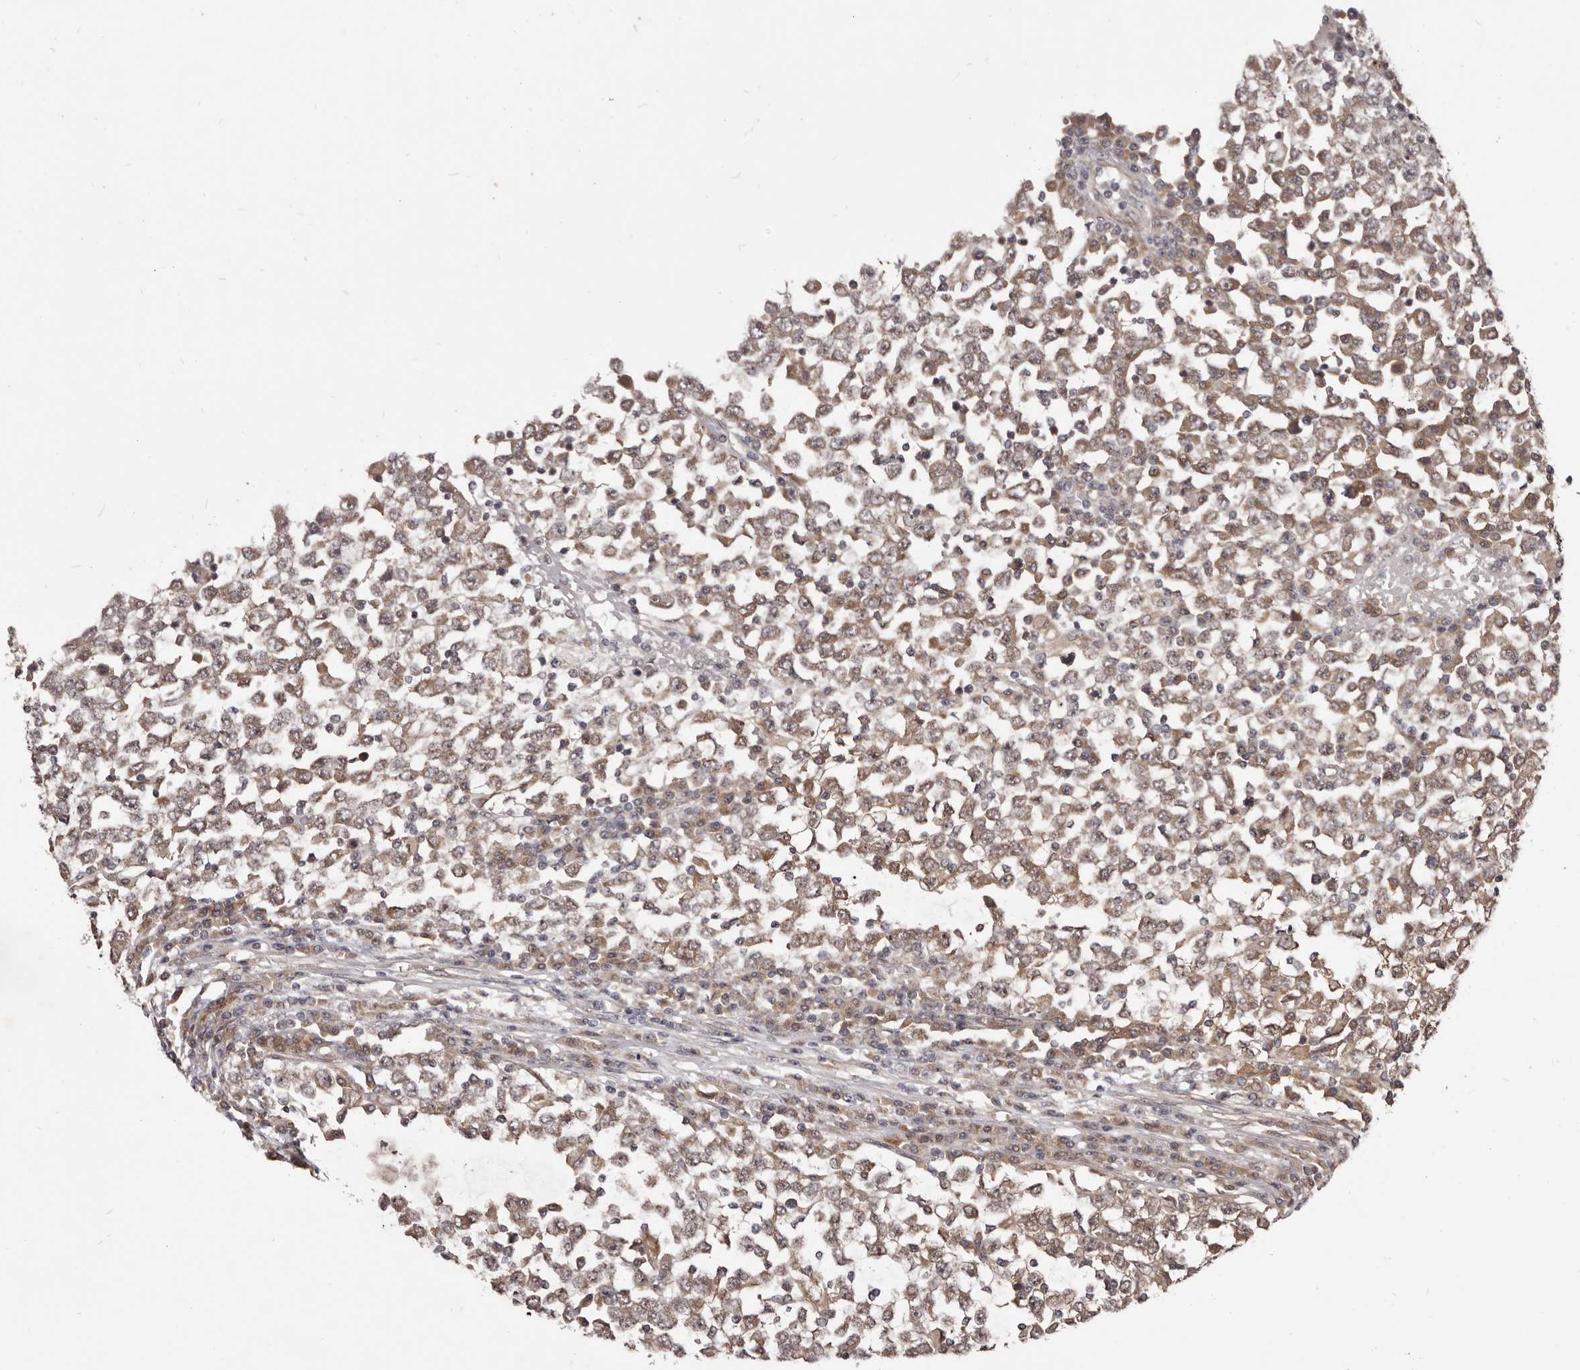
{"staining": {"intensity": "moderate", "quantity": ">75%", "location": "cytoplasmic/membranous"}, "tissue": "testis cancer", "cell_type": "Tumor cells", "image_type": "cancer", "snomed": [{"axis": "morphology", "description": "Seminoma, NOS"}, {"axis": "topography", "description": "Testis"}], "caption": "Tumor cells demonstrate medium levels of moderate cytoplasmic/membranous expression in approximately >75% of cells in testis cancer (seminoma).", "gene": "MDP1", "patient": {"sex": "male", "age": 65}}